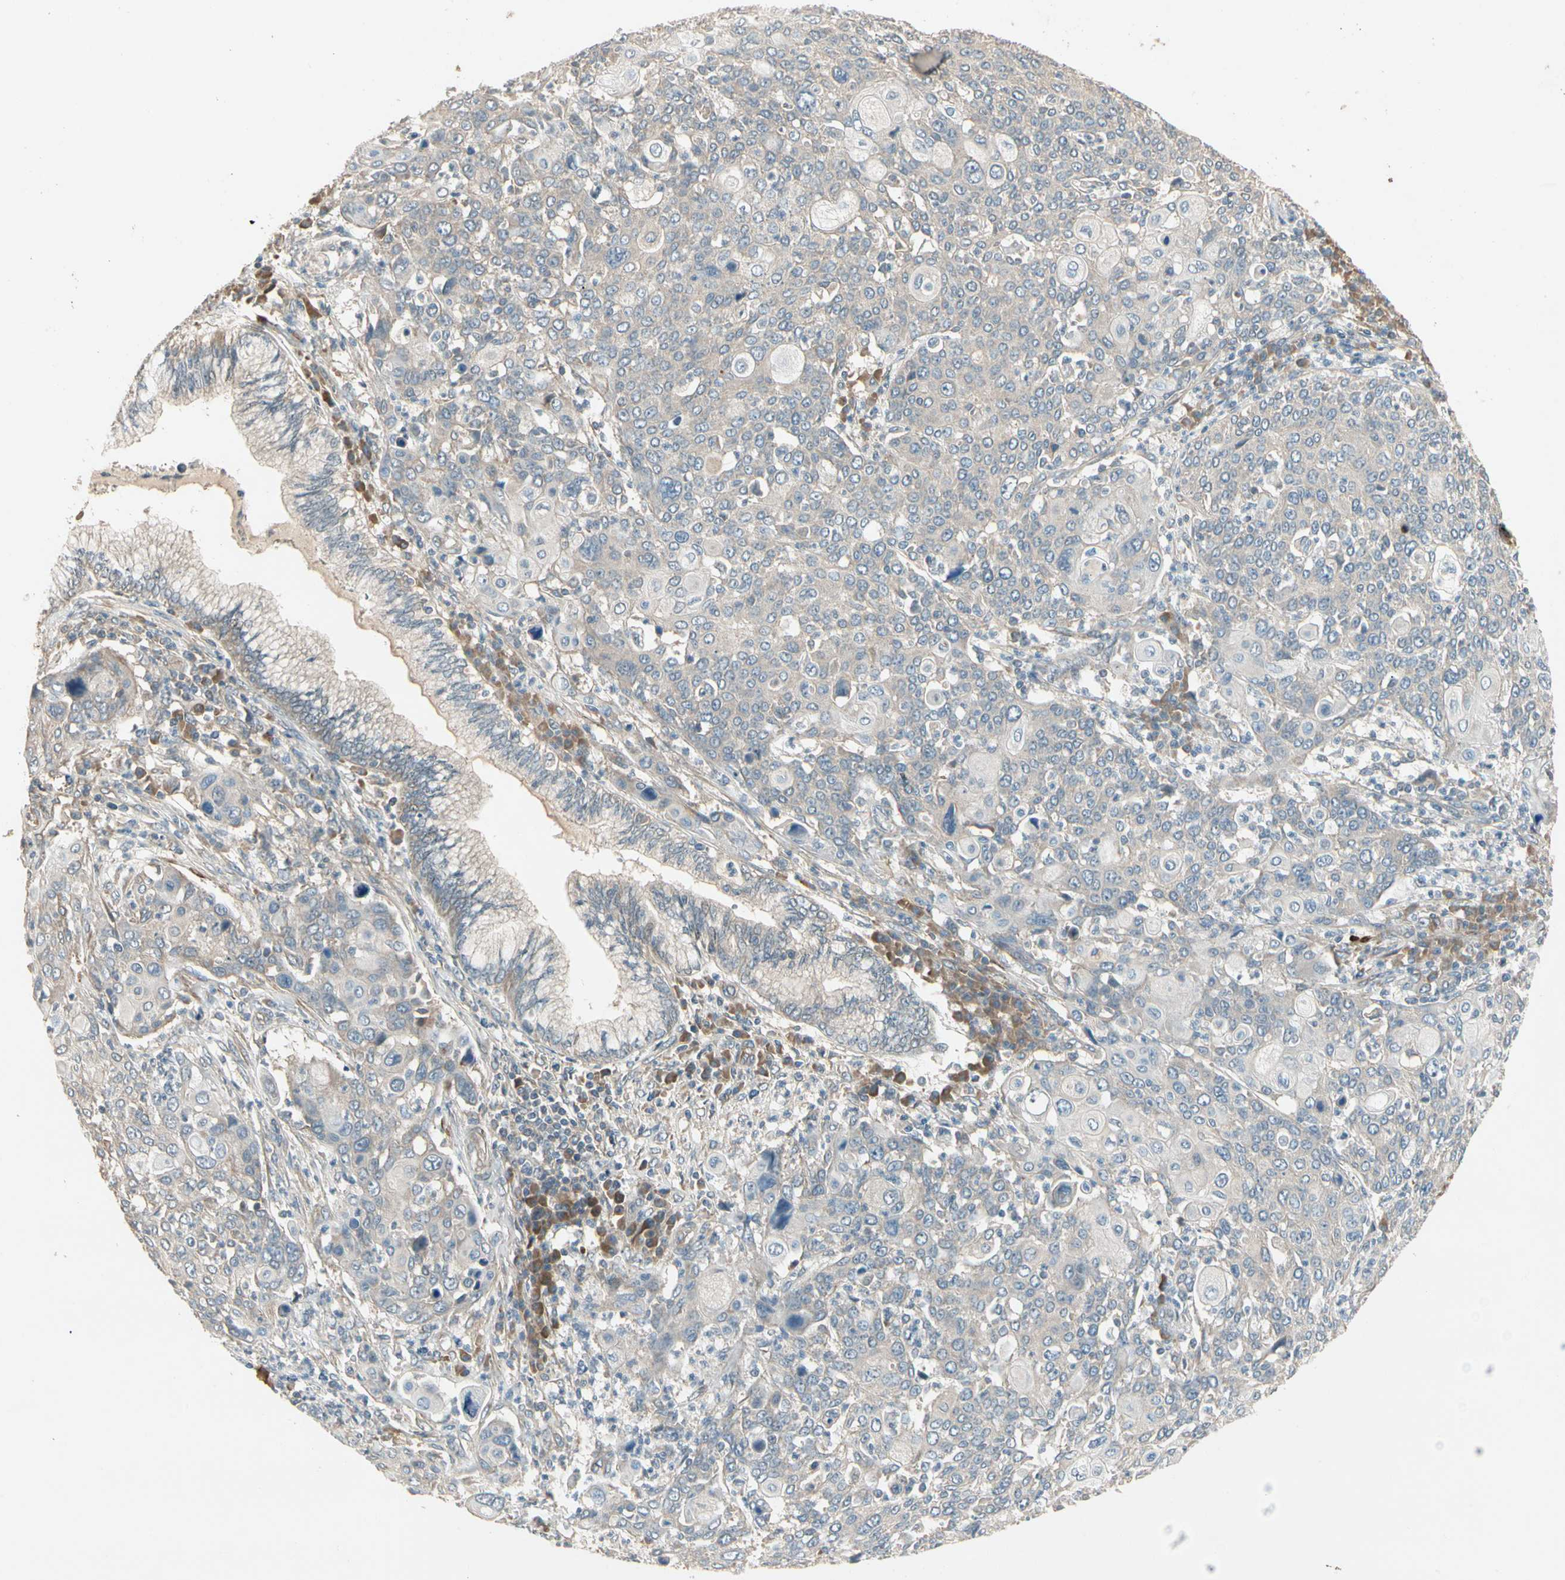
{"staining": {"intensity": "weak", "quantity": "<25%", "location": "cytoplasmic/membranous"}, "tissue": "cervical cancer", "cell_type": "Tumor cells", "image_type": "cancer", "snomed": [{"axis": "morphology", "description": "Squamous cell carcinoma, NOS"}, {"axis": "topography", "description": "Cervix"}], "caption": "An image of cervical squamous cell carcinoma stained for a protein reveals no brown staining in tumor cells.", "gene": "ACVR1", "patient": {"sex": "female", "age": 40}}